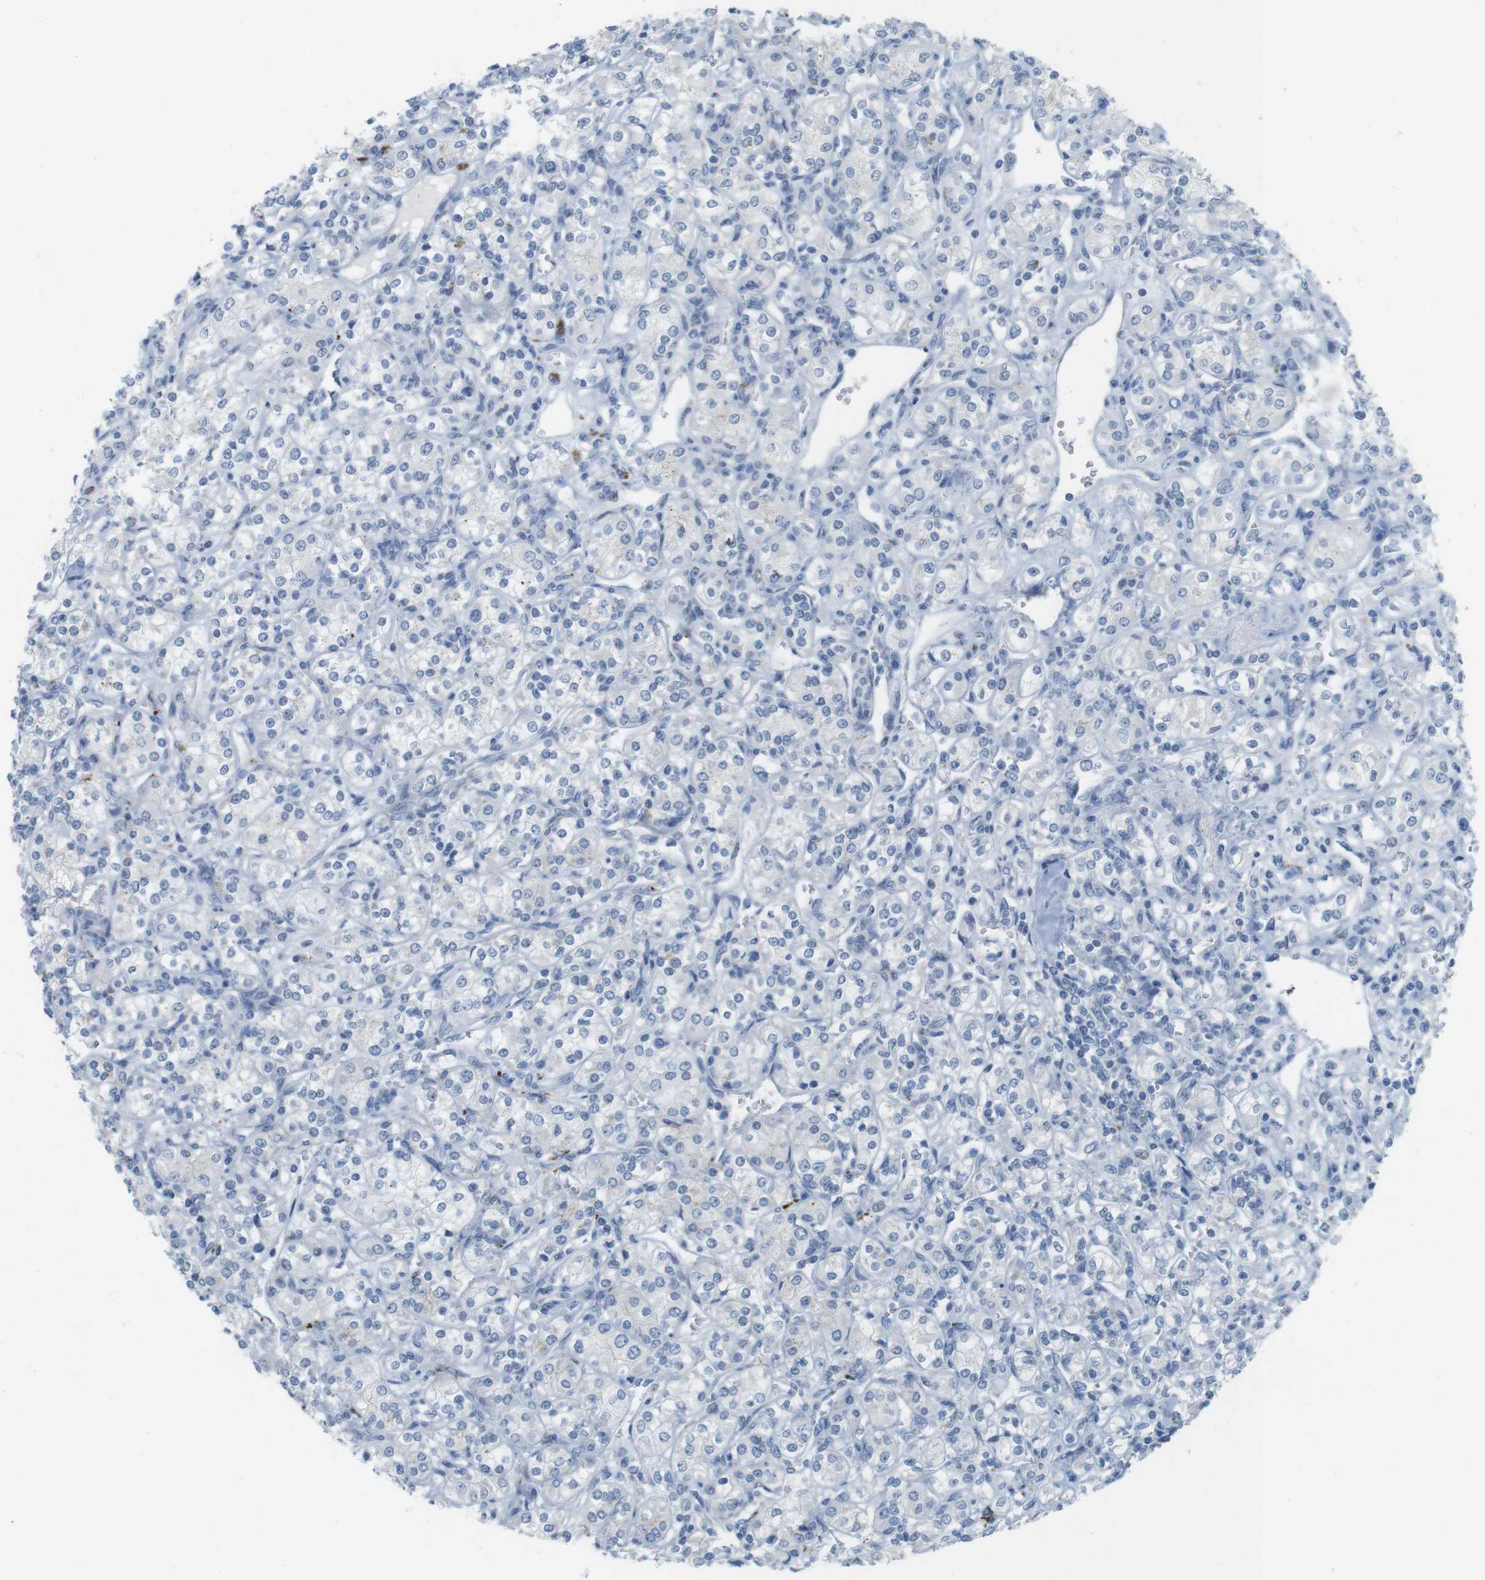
{"staining": {"intensity": "negative", "quantity": "none", "location": "none"}, "tissue": "renal cancer", "cell_type": "Tumor cells", "image_type": "cancer", "snomed": [{"axis": "morphology", "description": "Adenocarcinoma, NOS"}, {"axis": "topography", "description": "Kidney"}], "caption": "The histopathology image shows no staining of tumor cells in adenocarcinoma (renal). The staining is performed using DAB brown chromogen with nuclei counter-stained in using hematoxylin.", "gene": "YIPF1", "patient": {"sex": "male", "age": 77}}